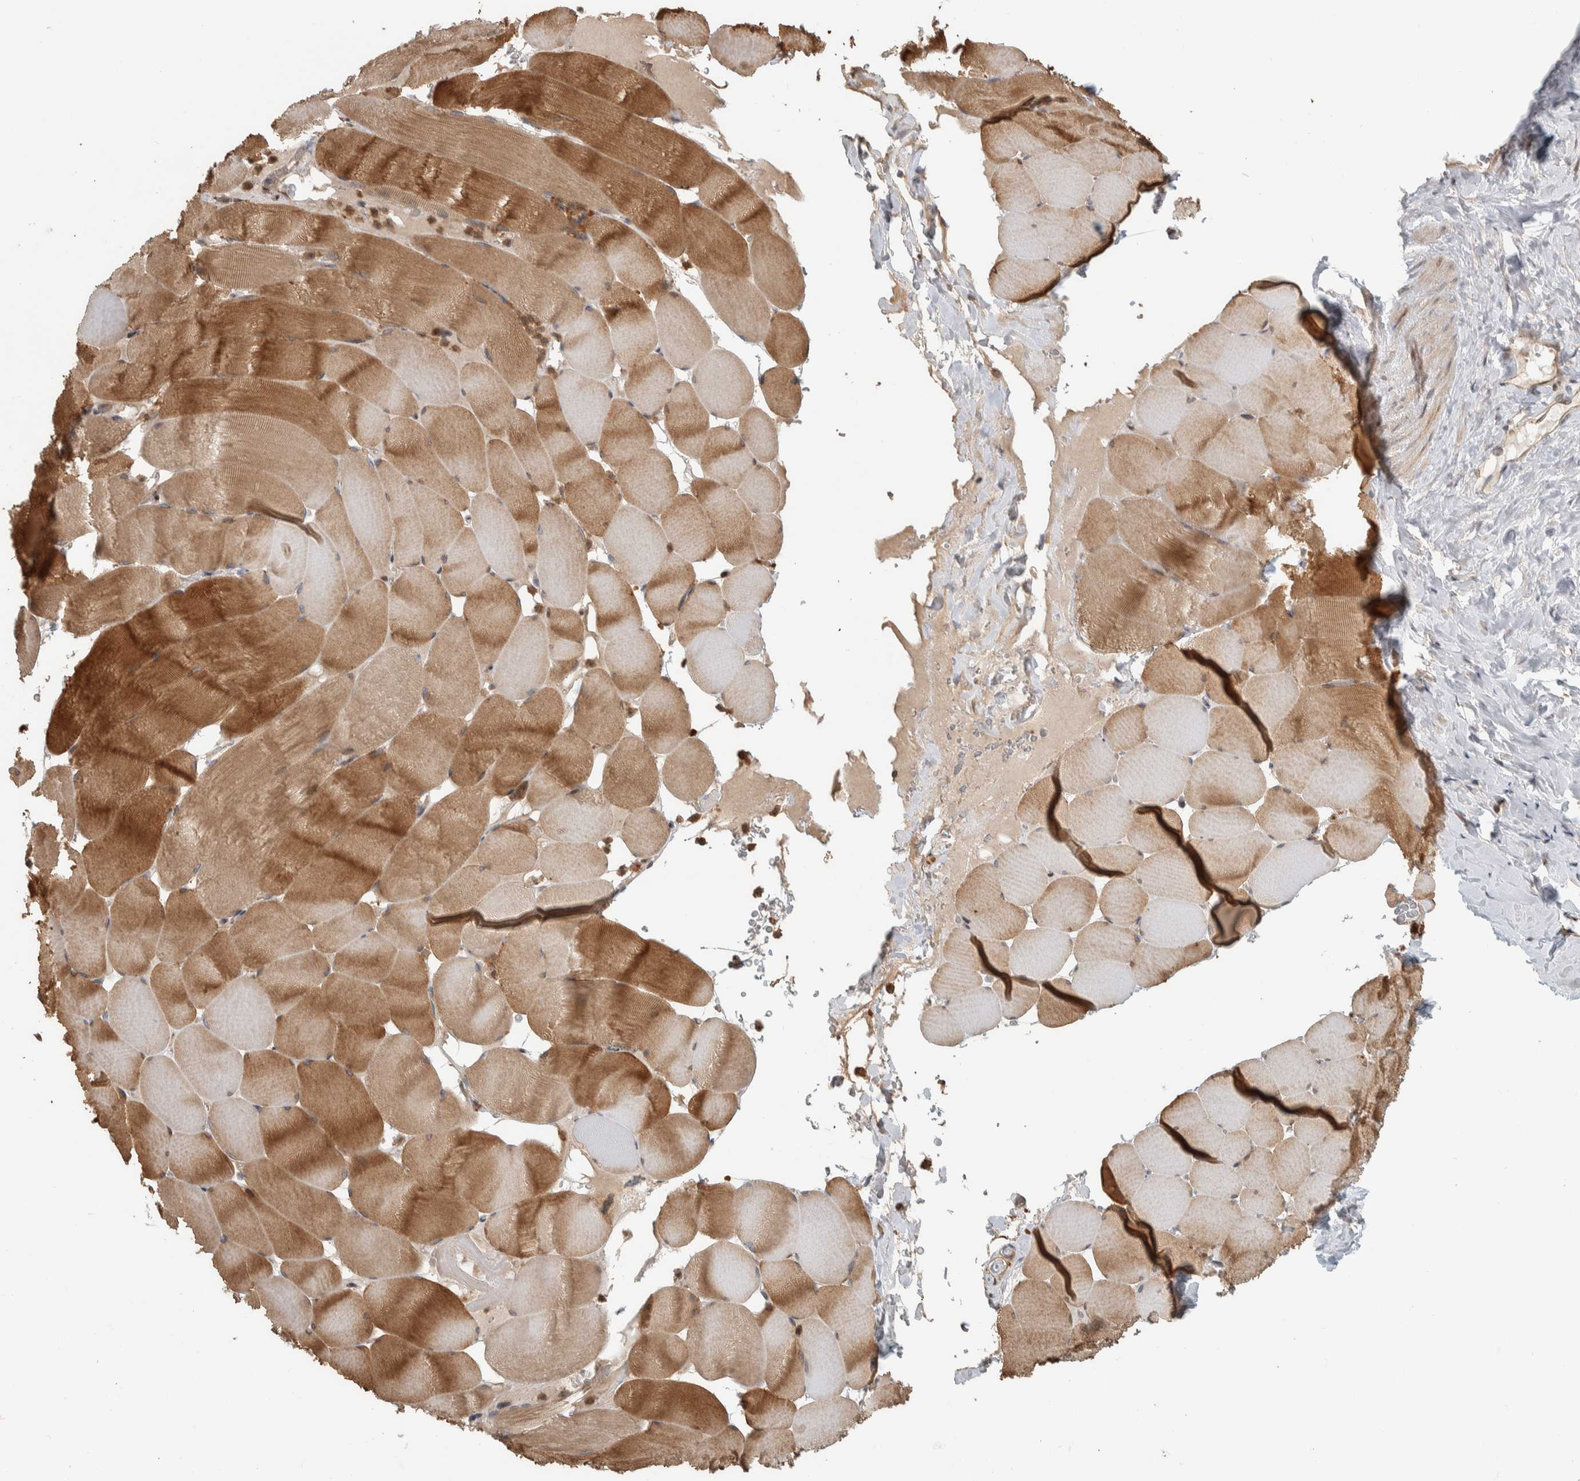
{"staining": {"intensity": "moderate", "quantity": ">75%", "location": "cytoplasmic/membranous"}, "tissue": "skeletal muscle", "cell_type": "Myocytes", "image_type": "normal", "snomed": [{"axis": "morphology", "description": "Normal tissue, NOS"}, {"axis": "topography", "description": "Skeletal muscle"}], "caption": "DAB immunohistochemical staining of unremarkable human skeletal muscle demonstrates moderate cytoplasmic/membranous protein positivity in approximately >75% of myocytes.", "gene": "CNTROB", "patient": {"sex": "male", "age": 62}}